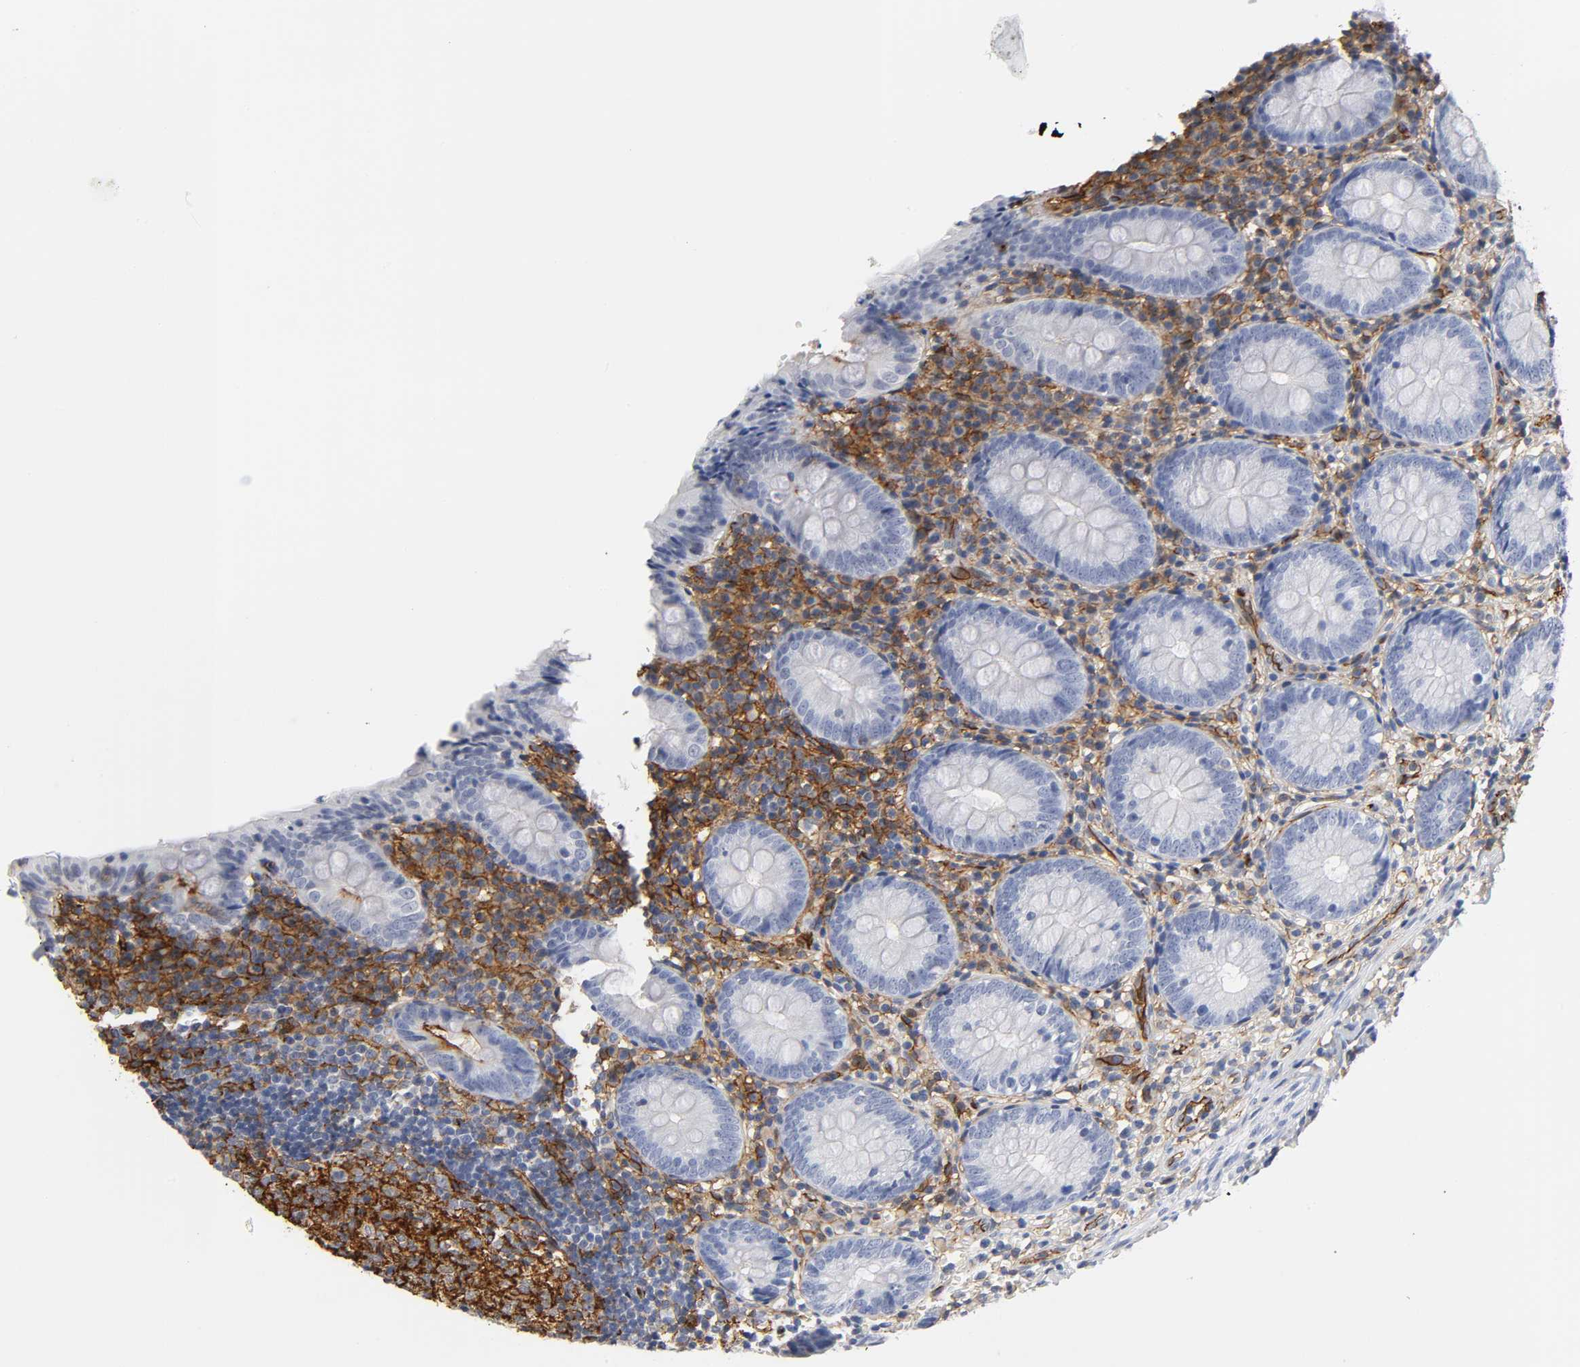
{"staining": {"intensity": "negative", "quantity": "none", "location": "none"}, "tissue": "appendix", "cell_type": "Glandular cells", "image_type": "normal", "snomed": [{"axis": "morphology", "description": "Normal tissue, NOS"}, {"axis": "topography", "description": "Appendix"}], "caption": "There is no significant positivity in glandular cells of appendix.", "gene": "ICAM1", "patient": {"sex": "female", "age": 10}}